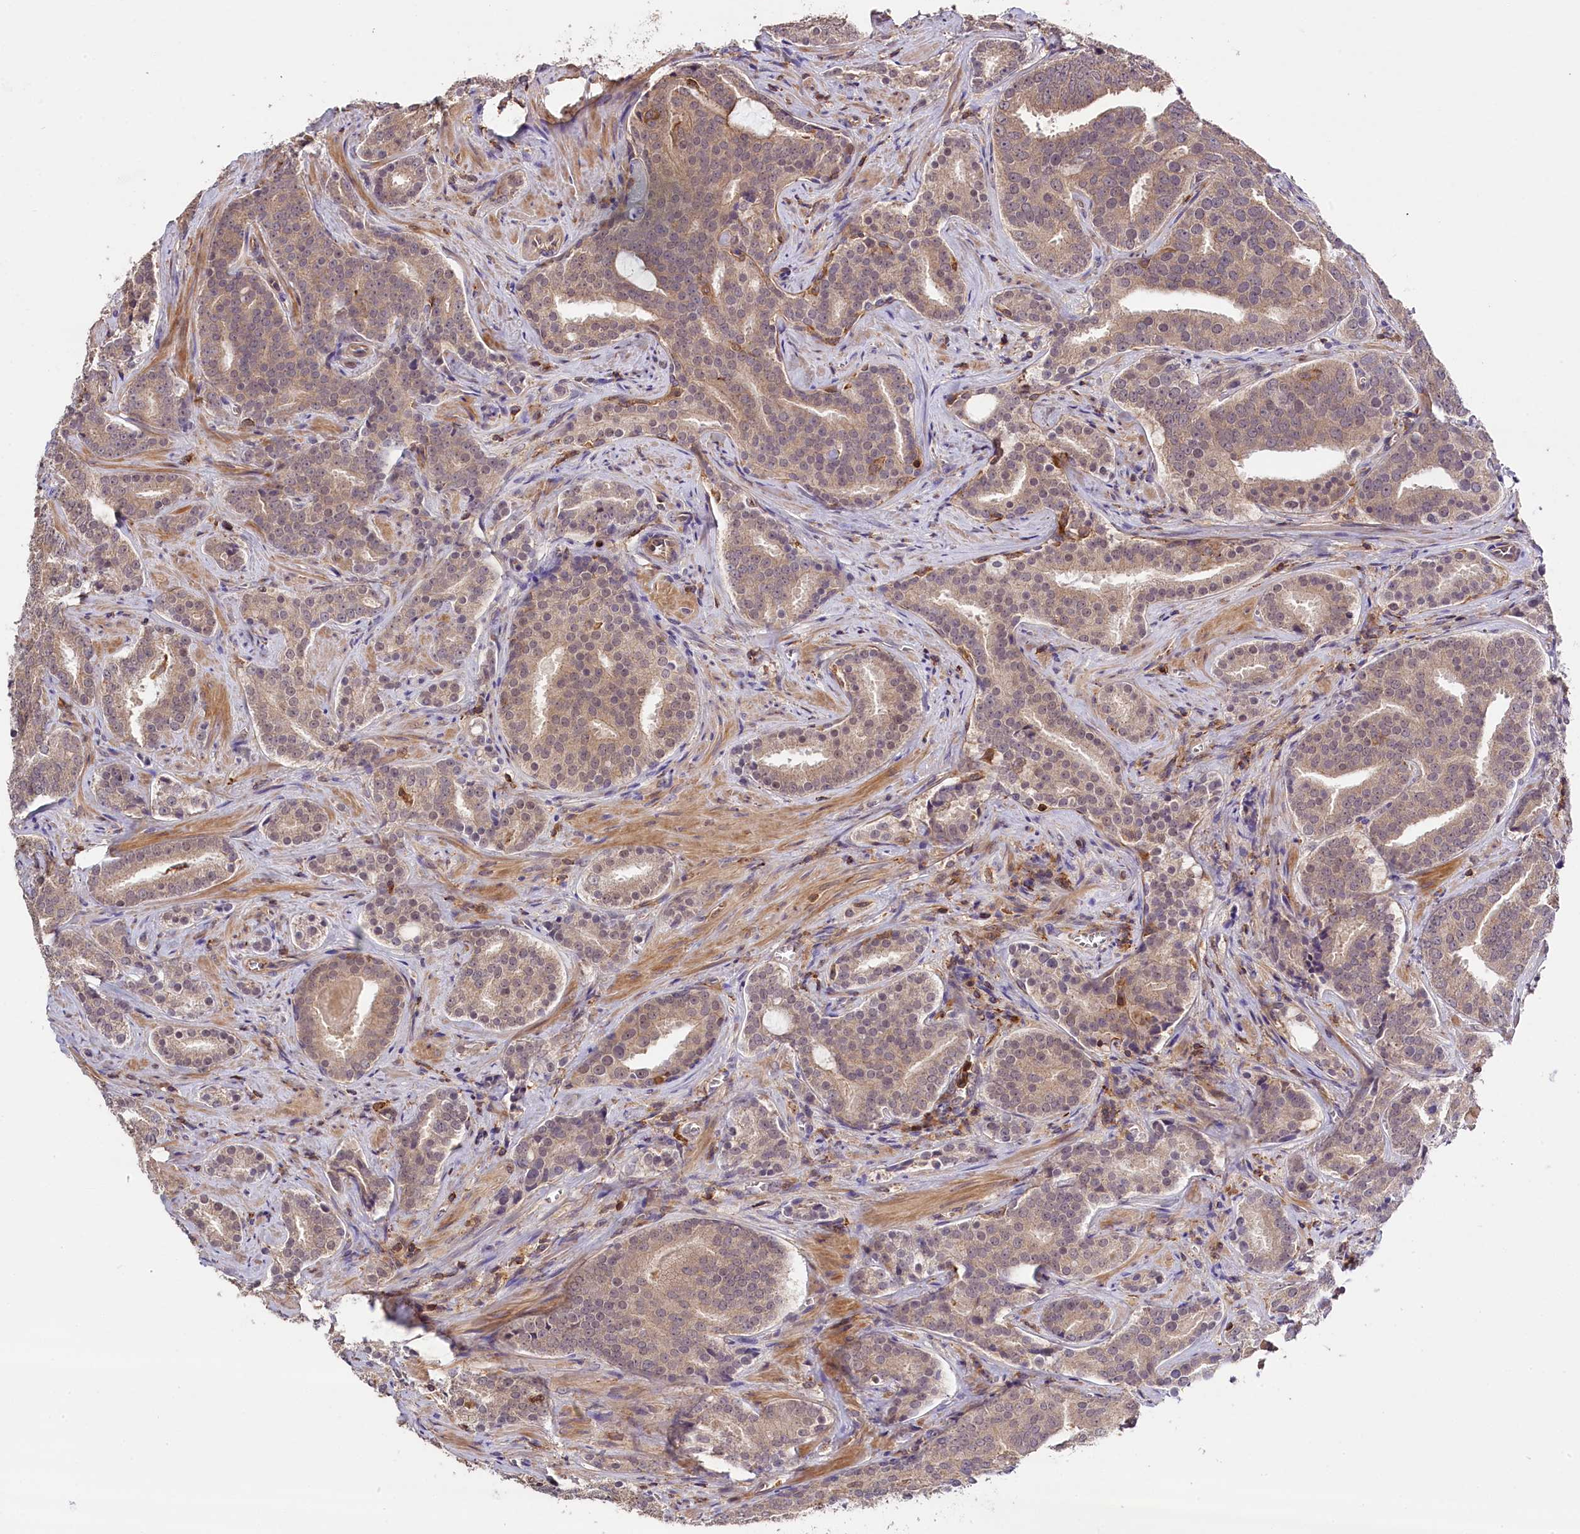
{"staining": {"intensity": "weak", "quantity": ">75%", "location": "cytoplasmic/membranous"}, "tissue": "prostate cancer", "cell_type": "Tumor cells", "image_type": "cancer", "snomed": [{"axis": "morphology", "description": "Adenocarcinoma, High grade"}, {"axis": "topography", "description": "Prostate"}], "caption": "Prostate cancer stained with DAB (3,3'-diaminobenzidine) immunohistochemistry displays low levels of weak cytoplasmic/membranous staining in about >75% of tumor cells.", "gene": "SKIDA1", "patient": {"sex": "male", "age": 55}}